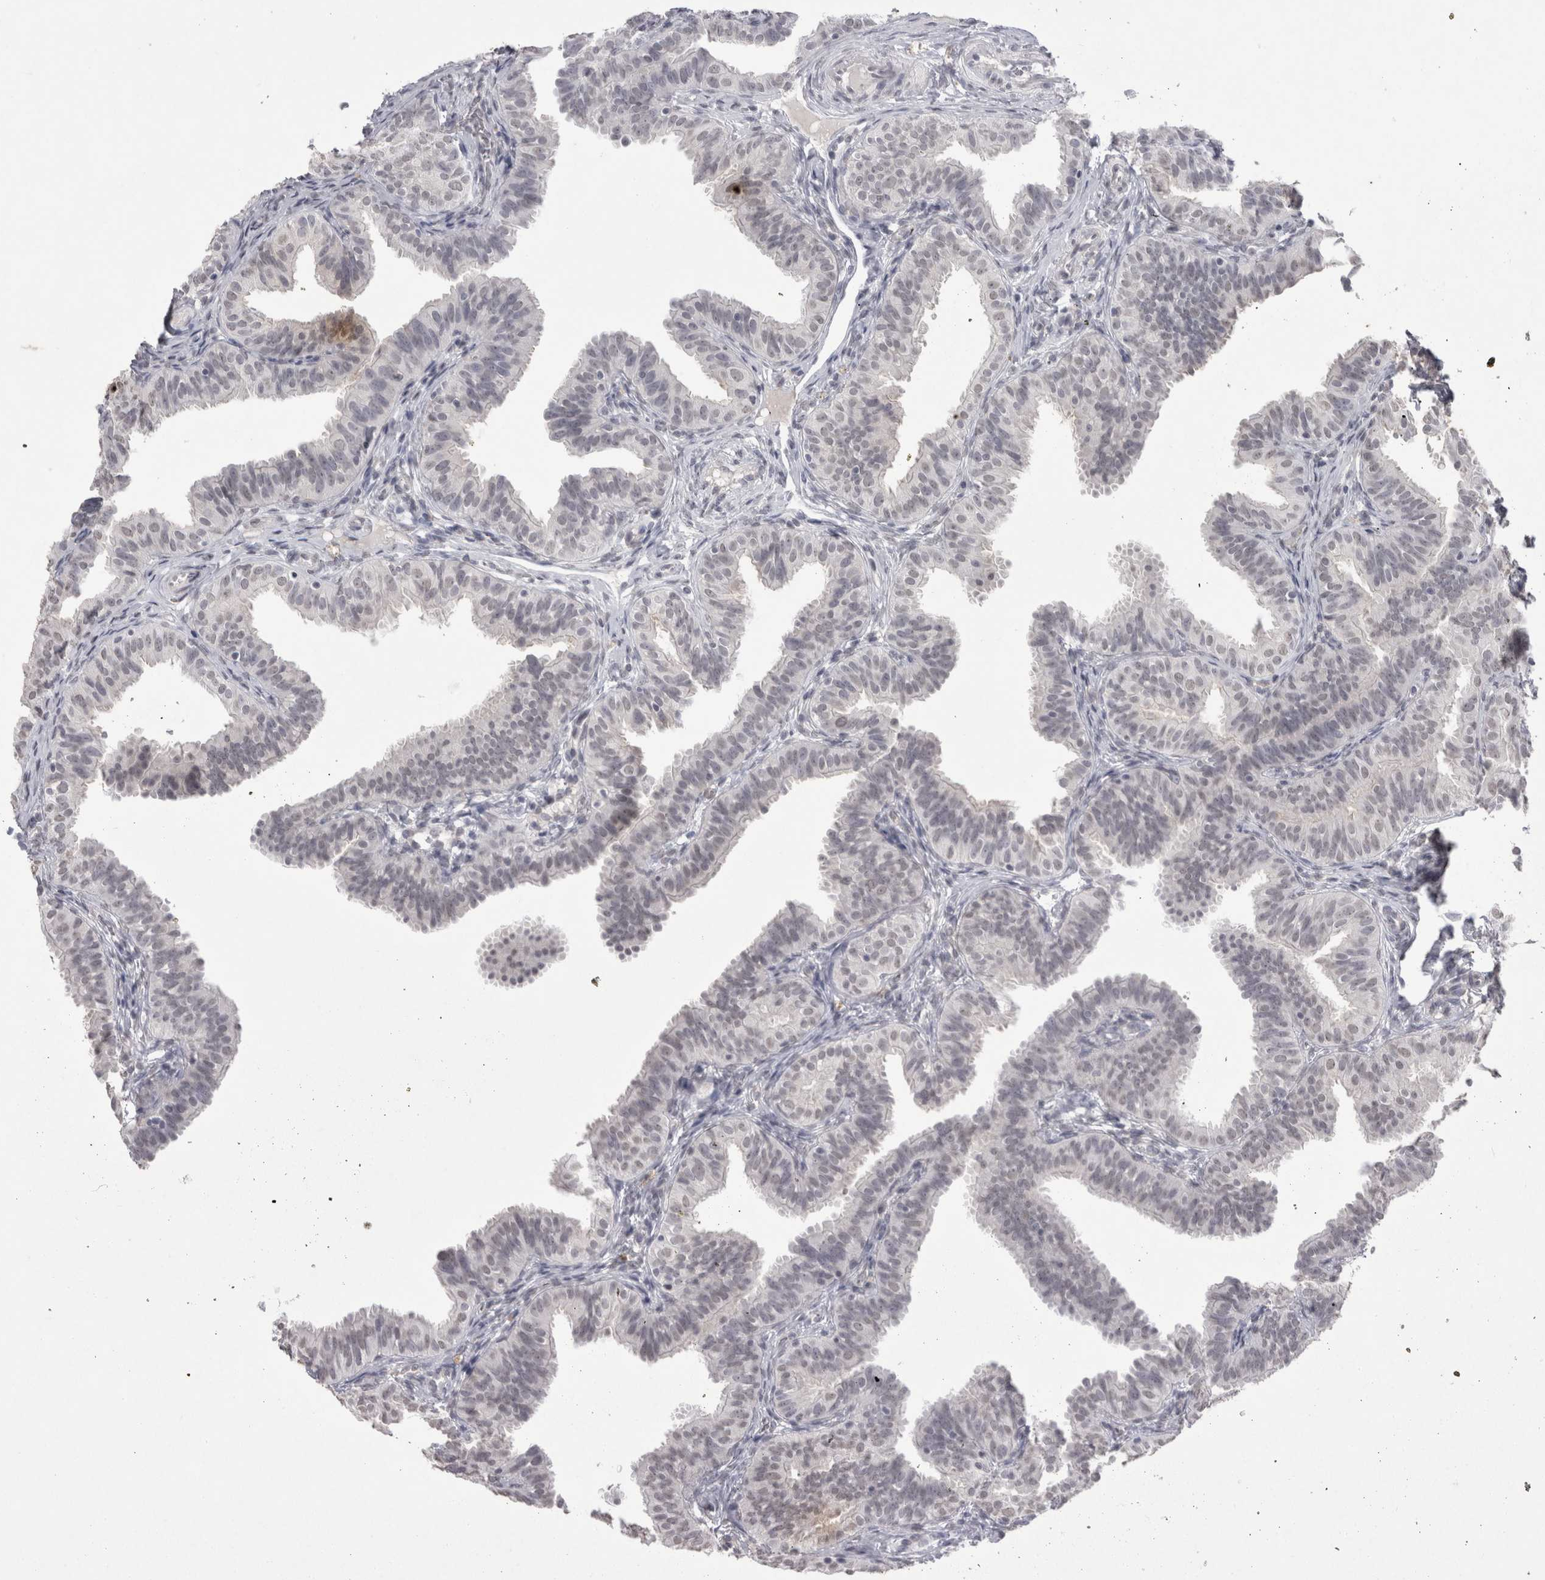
{"staining": {"intensity": "weak", "quantity": "<25%", "location": "cytoplasmic/membranous"}, "tissue": "fallopian tube", "cell_type": "Glandular cells", "image_type": "normal", "snomed": [{"axis": "morphology", "description": "Normal tissue, NOS"}, {"axis": "topography", "description": "Fallopian tube"}], "caption": "Immunohistochemistry (IHC) micrograph of unremarkable human fallopian tube stained for a protein (brown), which demonstrates no positivity in glandular cells. (DAB IHC visualized using brightfield microscopy, high magnification).", "gene": "DDX4", "patient": {"sex": "female", "age": 35}}